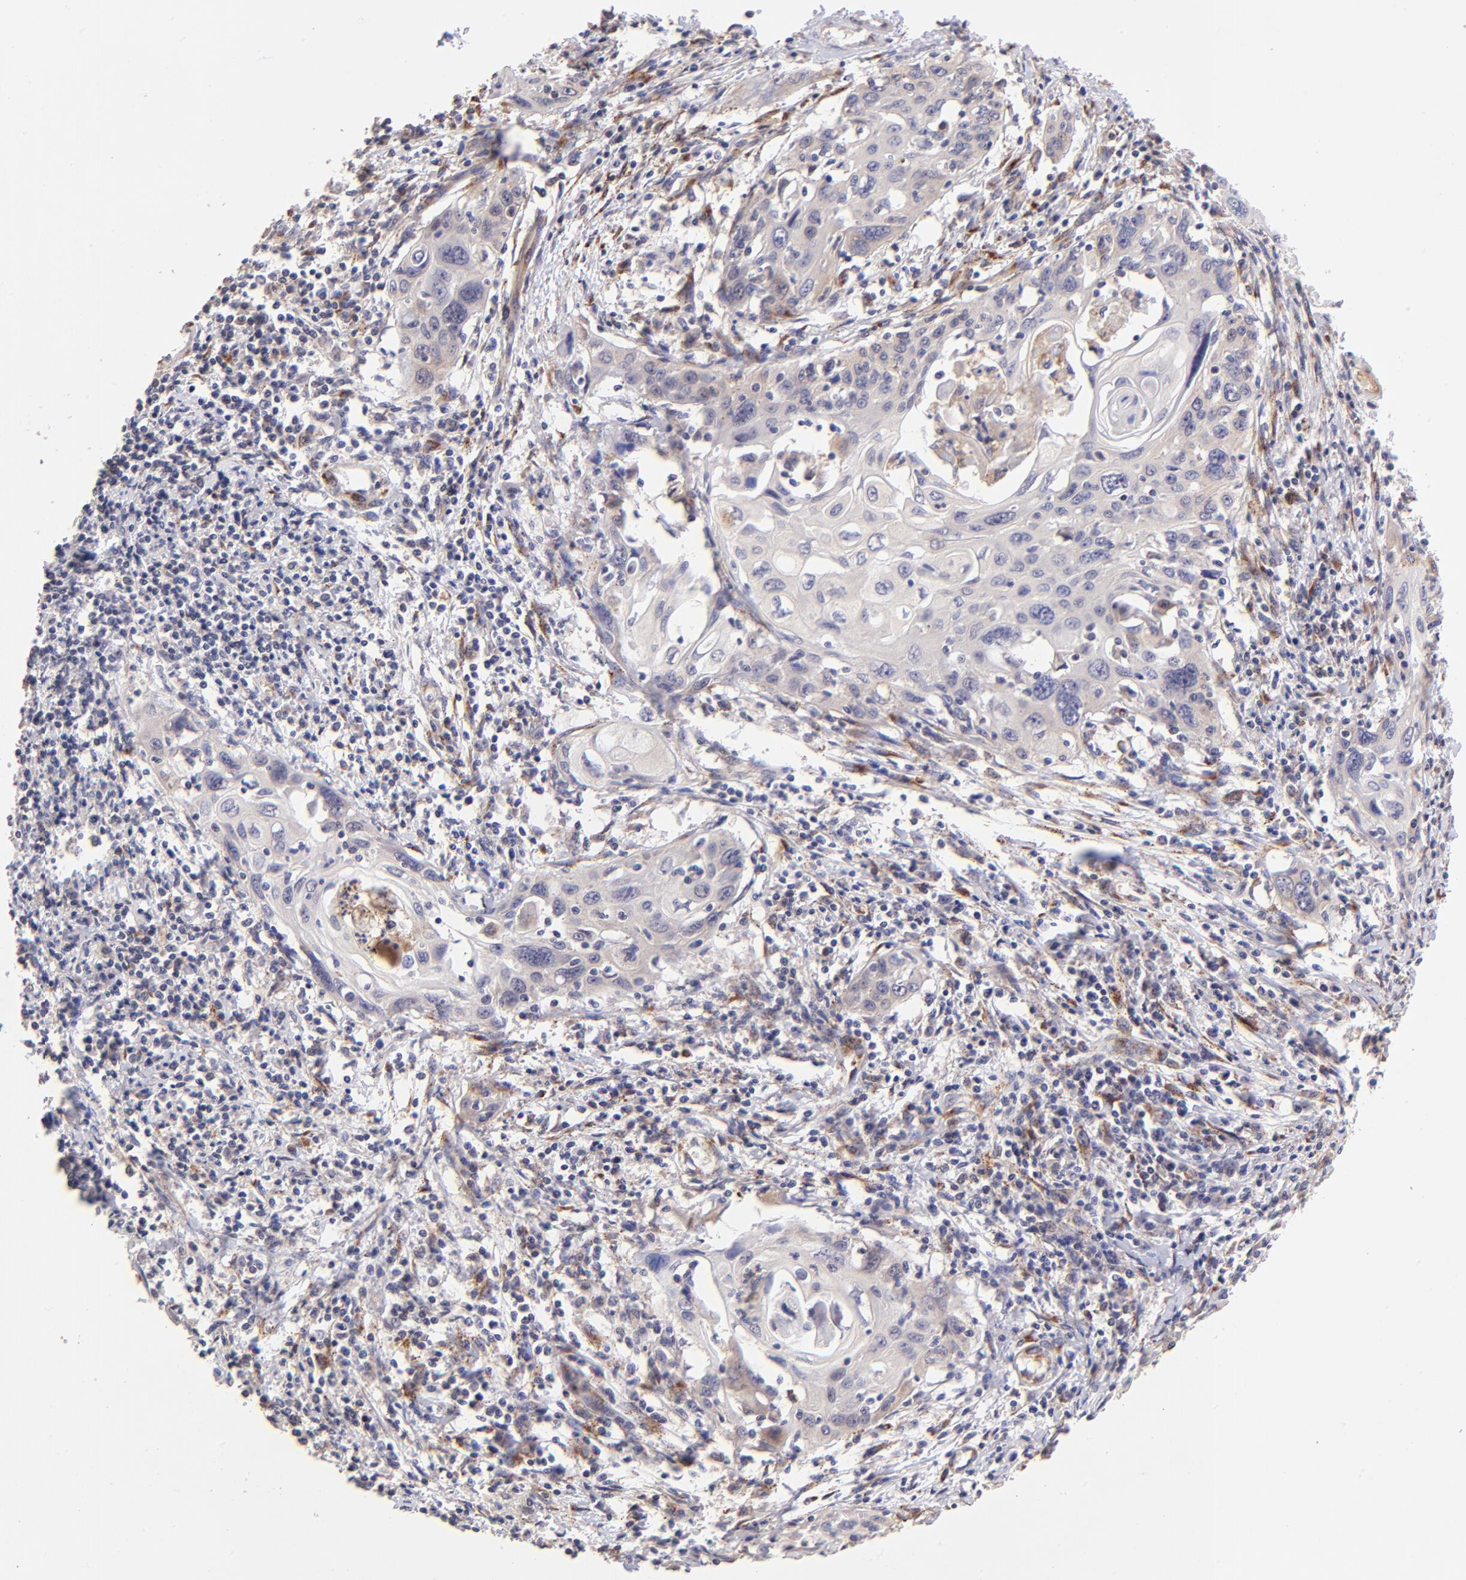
{"staining": {"intensity": "weak", "quantity": "<25%", "location": "cytoplasmic/membranous"}, "tissue": "cervical cancer", "cell_type": "Tumor cells", "image_type": "cancer", "snomed": [{"axis": "morphology", "description": "Squamous cell carcinoma, NOS"}, {"axis": "topography", "description": "Cervix"}], "caption": "High power microscopy image of an immunohistochemistry histopathology image of squamous cell carcinoma (cervical), revealing no significant staining in tumor cells.", "gene": "SPARC", "patient": {"sex": "female", "age": 54}}